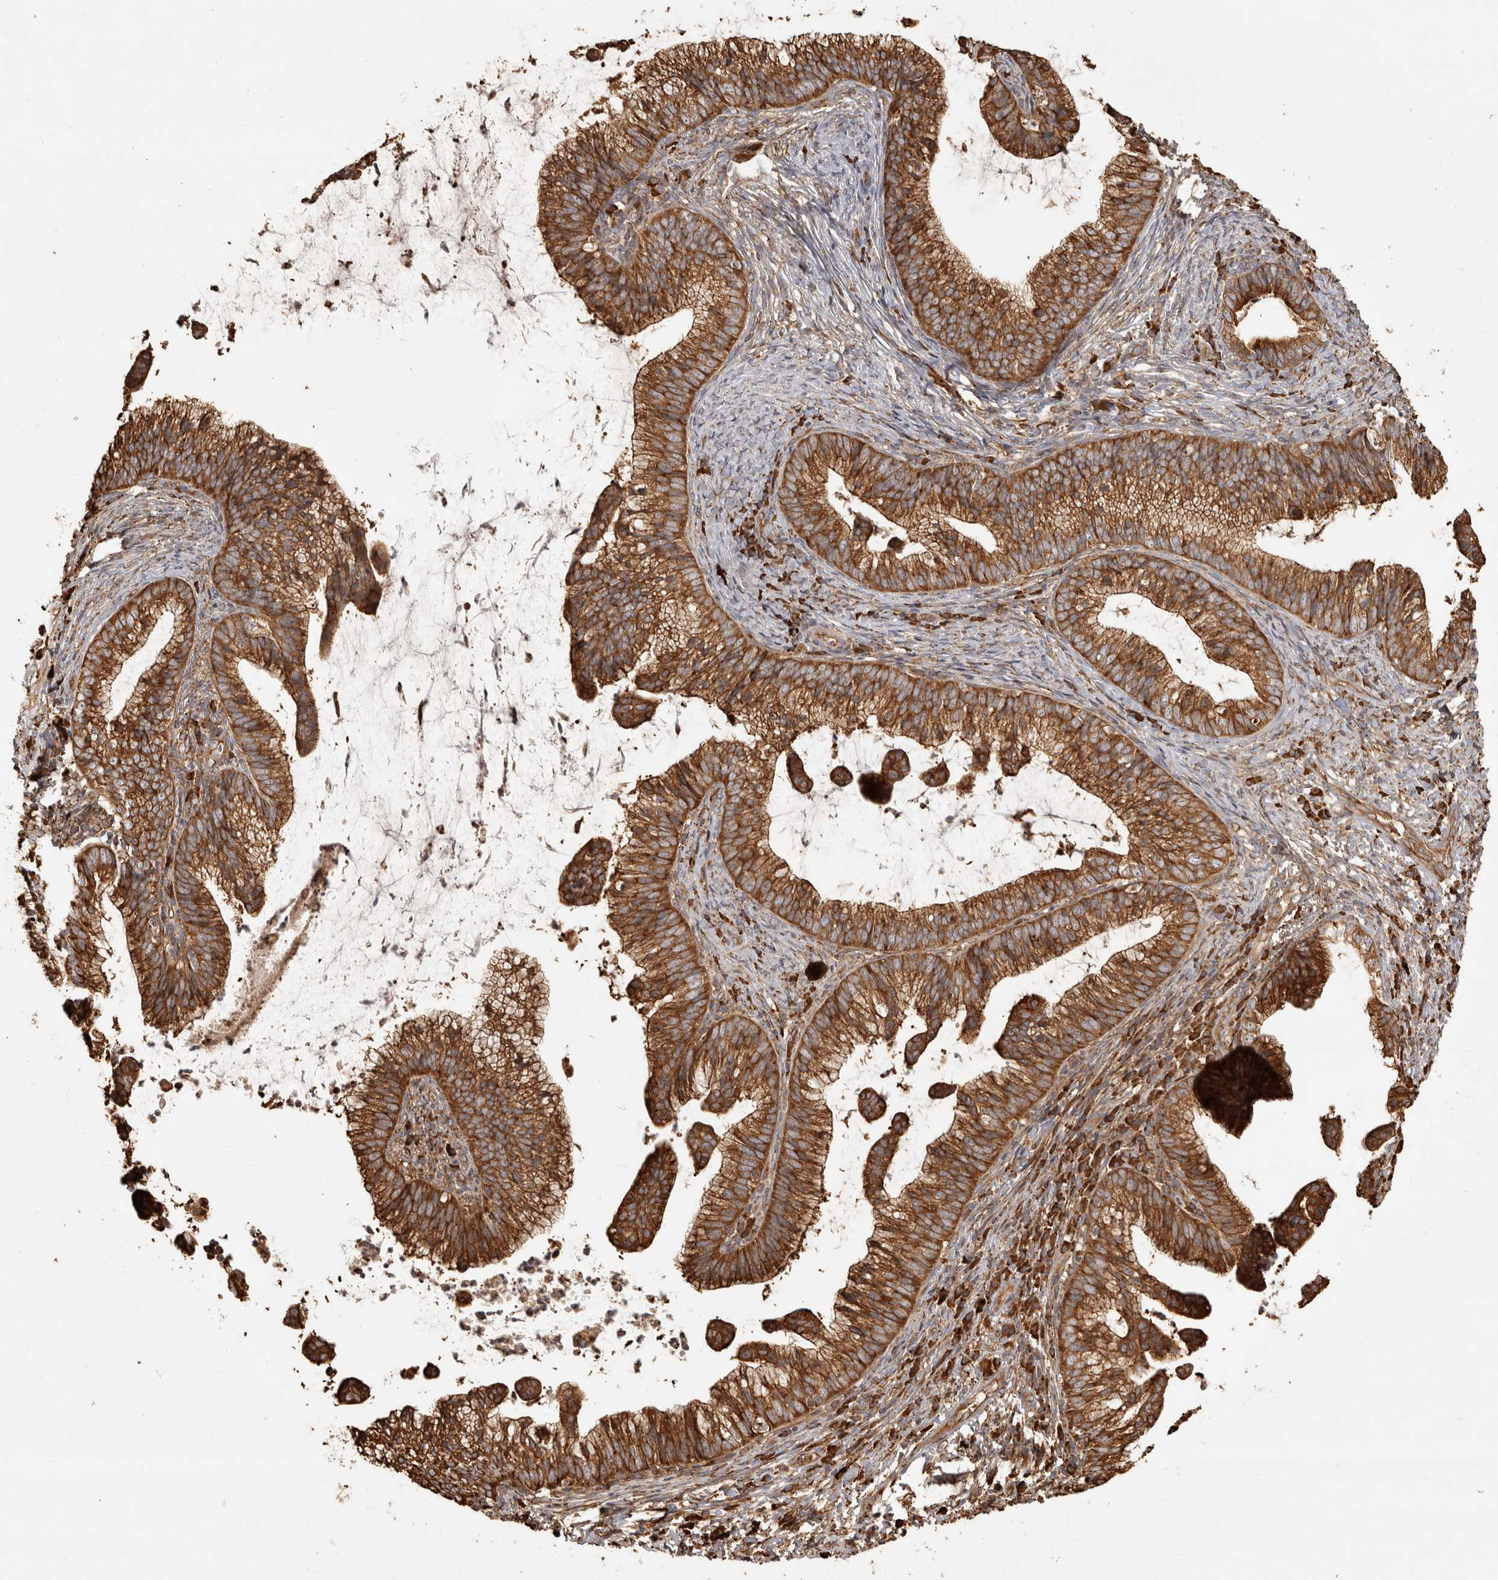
{"staining": {"intensity": "strong", "quantity": ">75%", "location": "cytoplasmic/membranous"}, "tissue": "cervical cancer", "cell_type": "Tumor cells", "image_type": "cancer", "snomed": [{"axis": "morphology", "description": "Adenocarcinoma, NOS"}, {"axis": "topography", "description": "Cervix"}], "caption": "Cervical cancer (adenocarcinoma) stained with immunohistochemistry demonstrates strong cytoplasmic/membranous expression in approximately >75% of tumor cells. The protein is stained brown, and the nuclei are stained in blue (DAB IHC with brightfield microscopy, high magnification).", "gene": "CAMSAP2", "patient": {"sex": "female", "age": 36}}